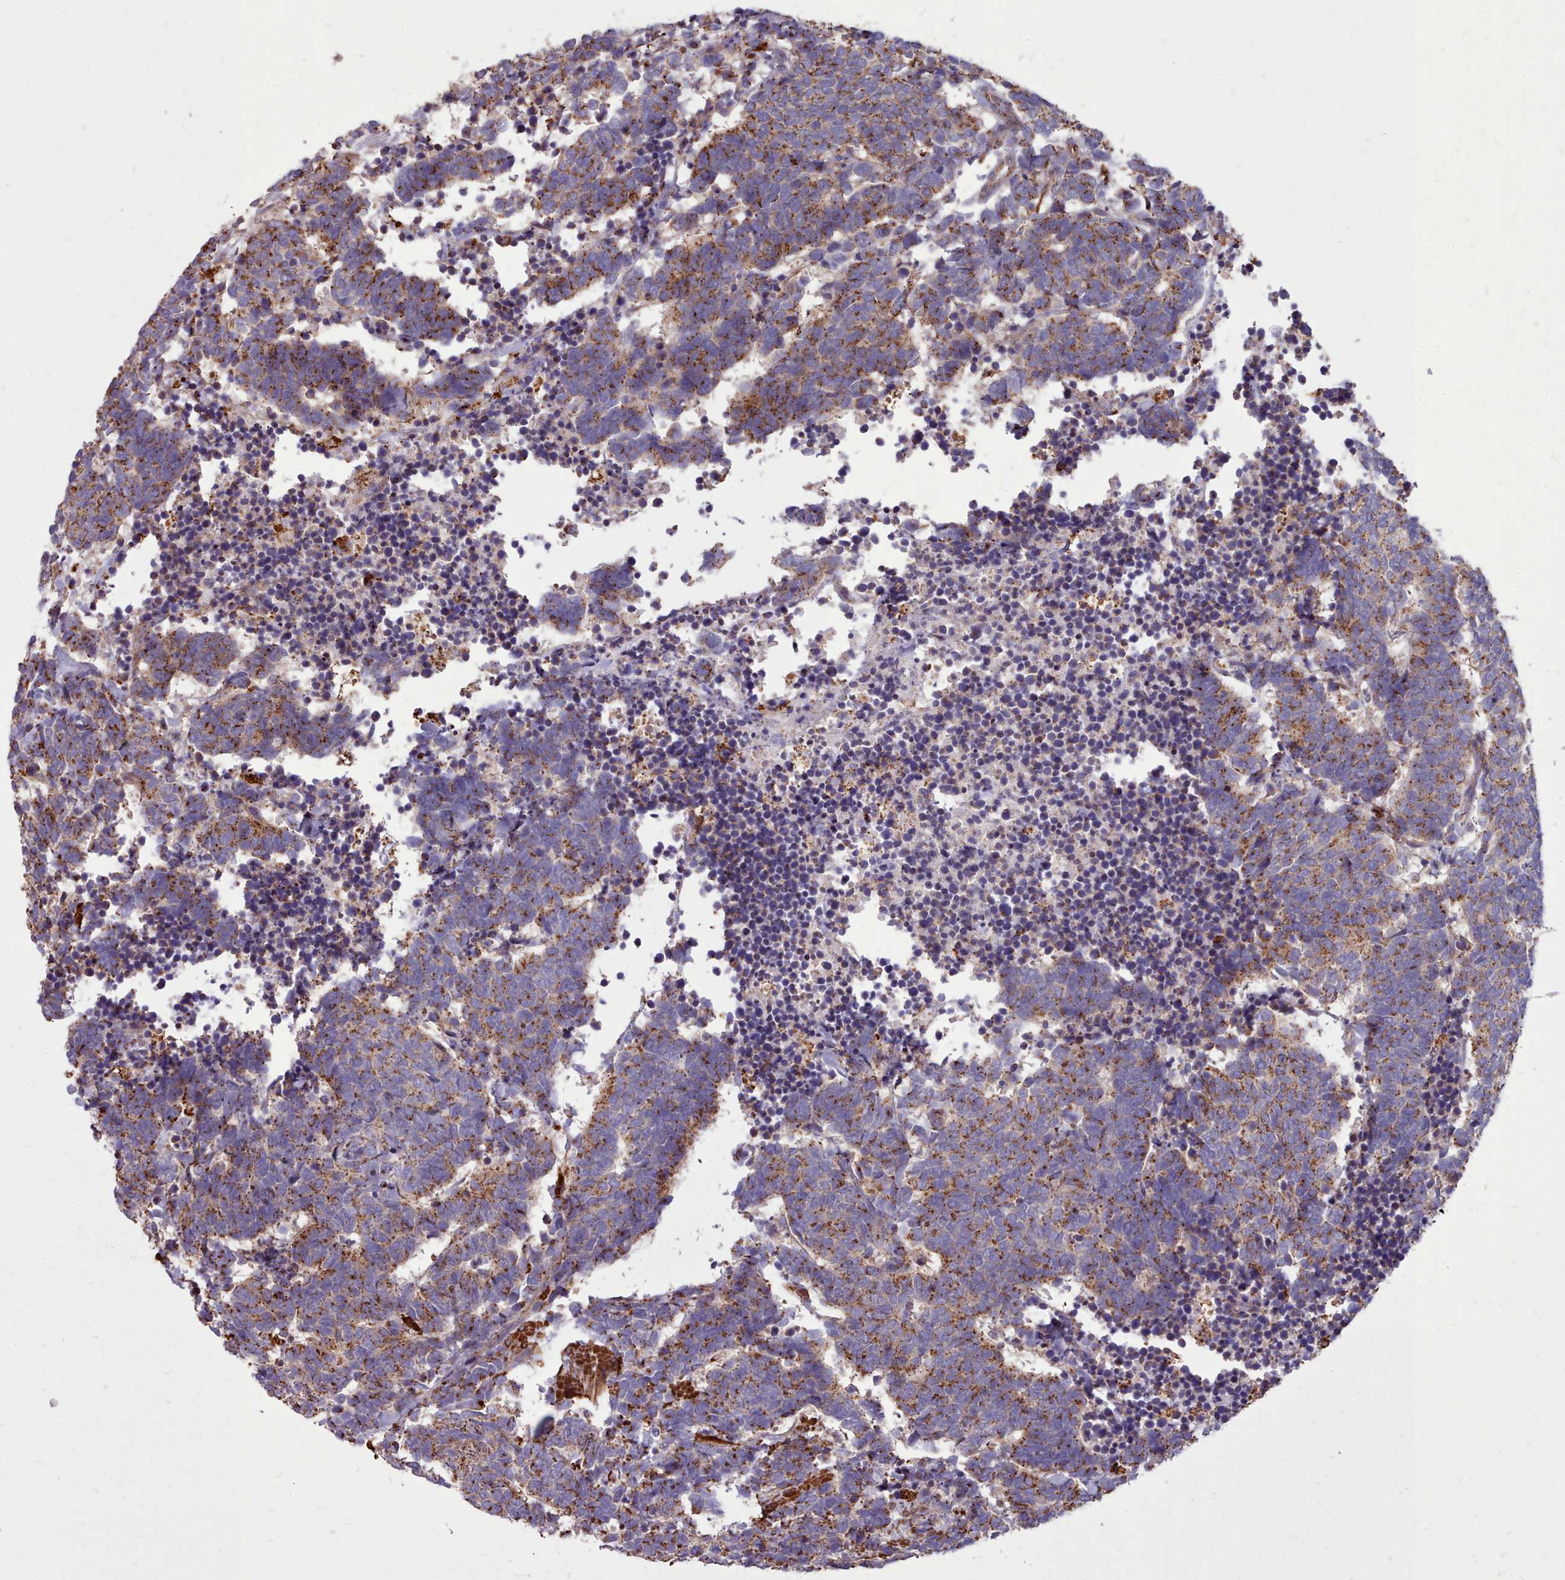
{"staining": {"intensity": "moderate", "quantity": ">75%", "location": "cytoplasmic/membranous"}, "tissue": "carcinoid", "cell_type": "Tumor cells", "image_type": "cancer", "snomed": [{"axis": "morphology", "description": "Carcinoma, NOS"}, {"axis": "morphology", "description": "Carcinoid, malignant, NOS"}, {"axis": "topography", "description": "Urinary bladder"}], "caption": "Carcinoma stained with IHC shows moderate cytoplasmic/membranous expression in approximately >75% of tumor cells.", "gene": "PACSIN3", "patient": {"sex": "male", "age": 57}}